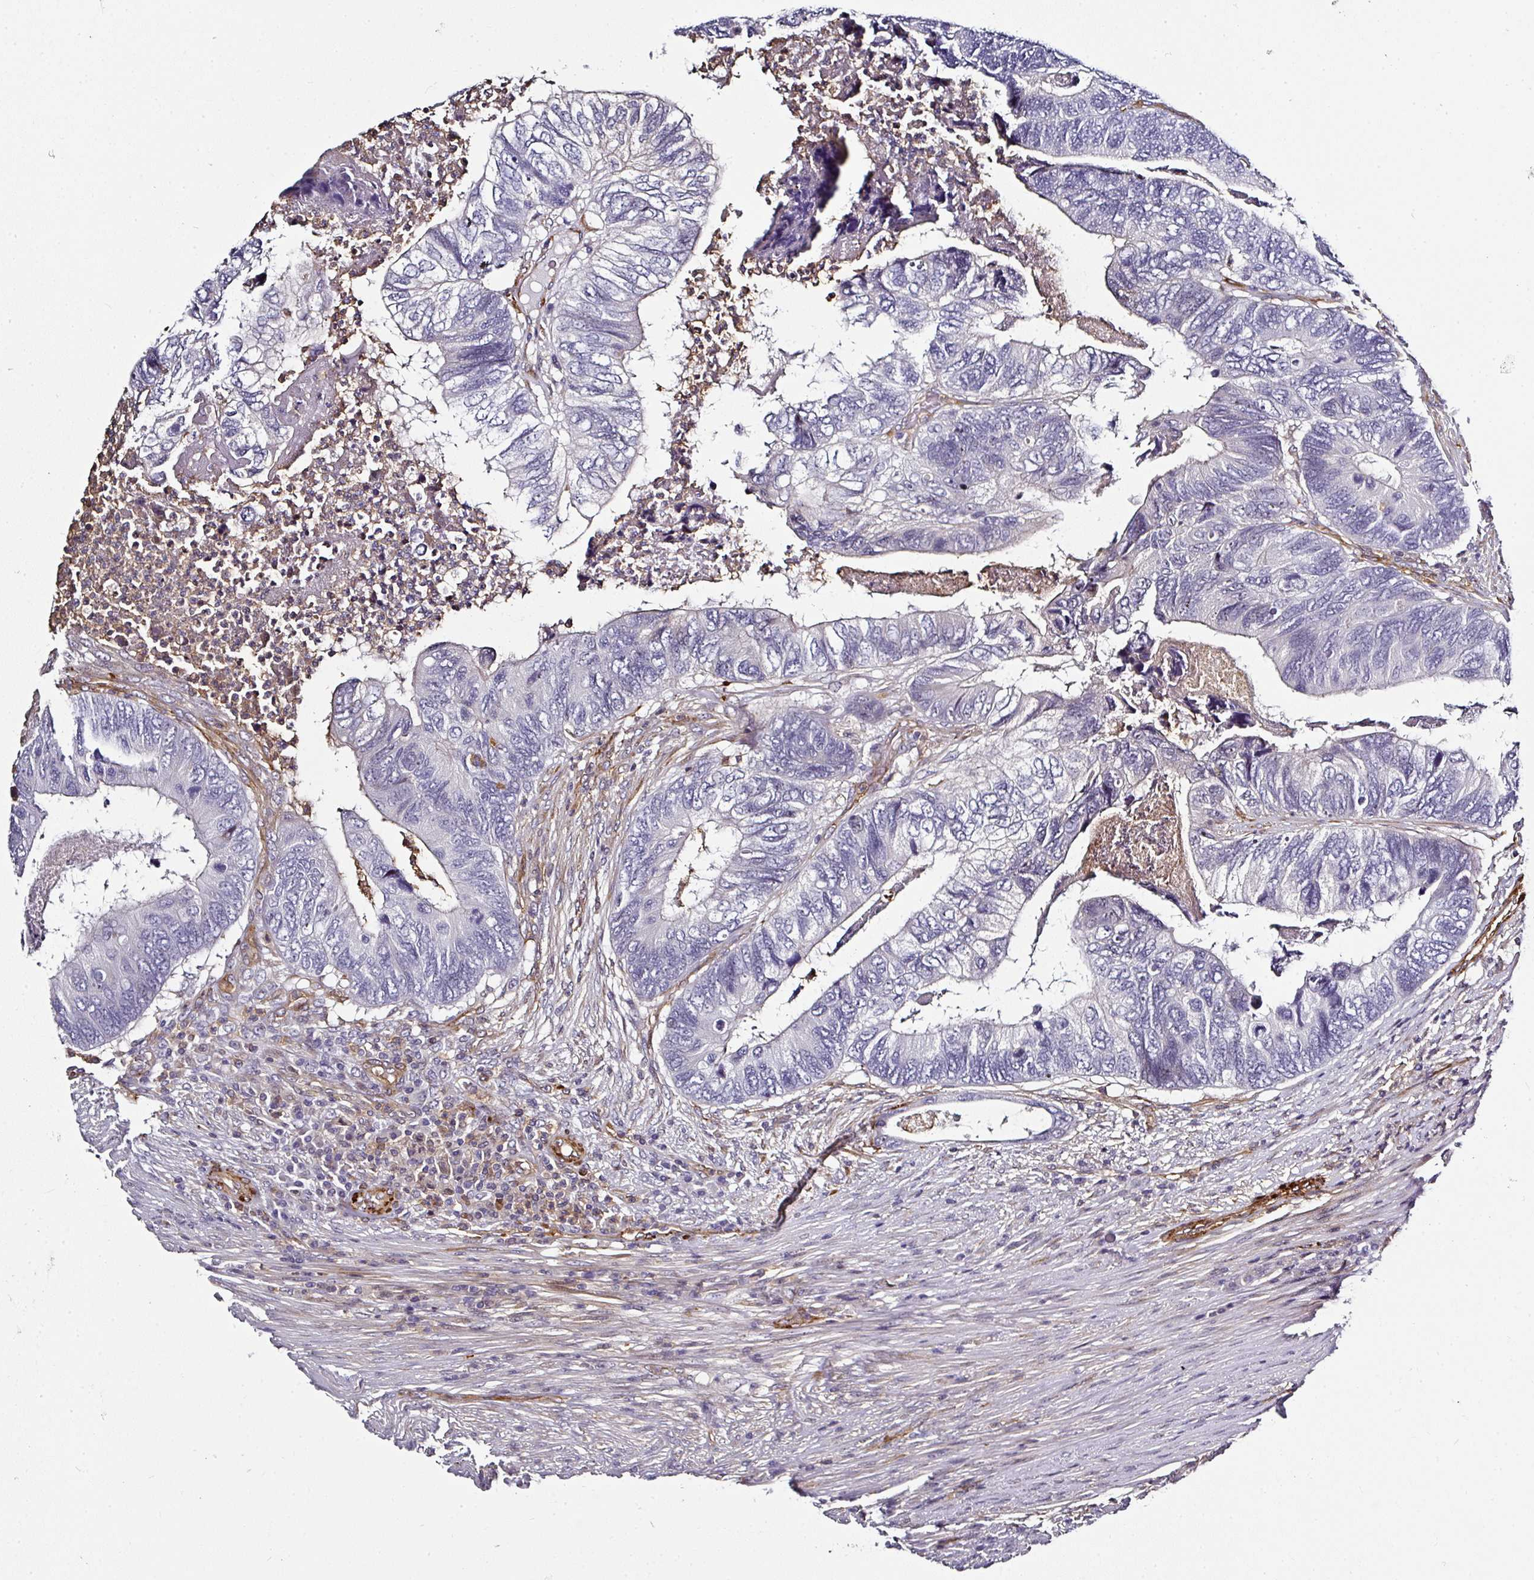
{"staining": {"intensity": "negative", "quantity": "none", "location": "none"}, "tissue": "colorectal cancer", "cell_type": "Tumor cells", "image_type": "cancer", "snomed": [{"axis": "morphology", "description": "Adenocarcinoma, NOS"}, {"axis": "topography", "description": "Colon"}], "caption": "Colorectal cancer was stained to show a protein in brown. There is no significant staining in tumor cells. (Immunohistochemistry (ihc), brightfield microscopy, high magnification).", "gene": "BEND5", "patient": {"sex": "female", "age": 67}}